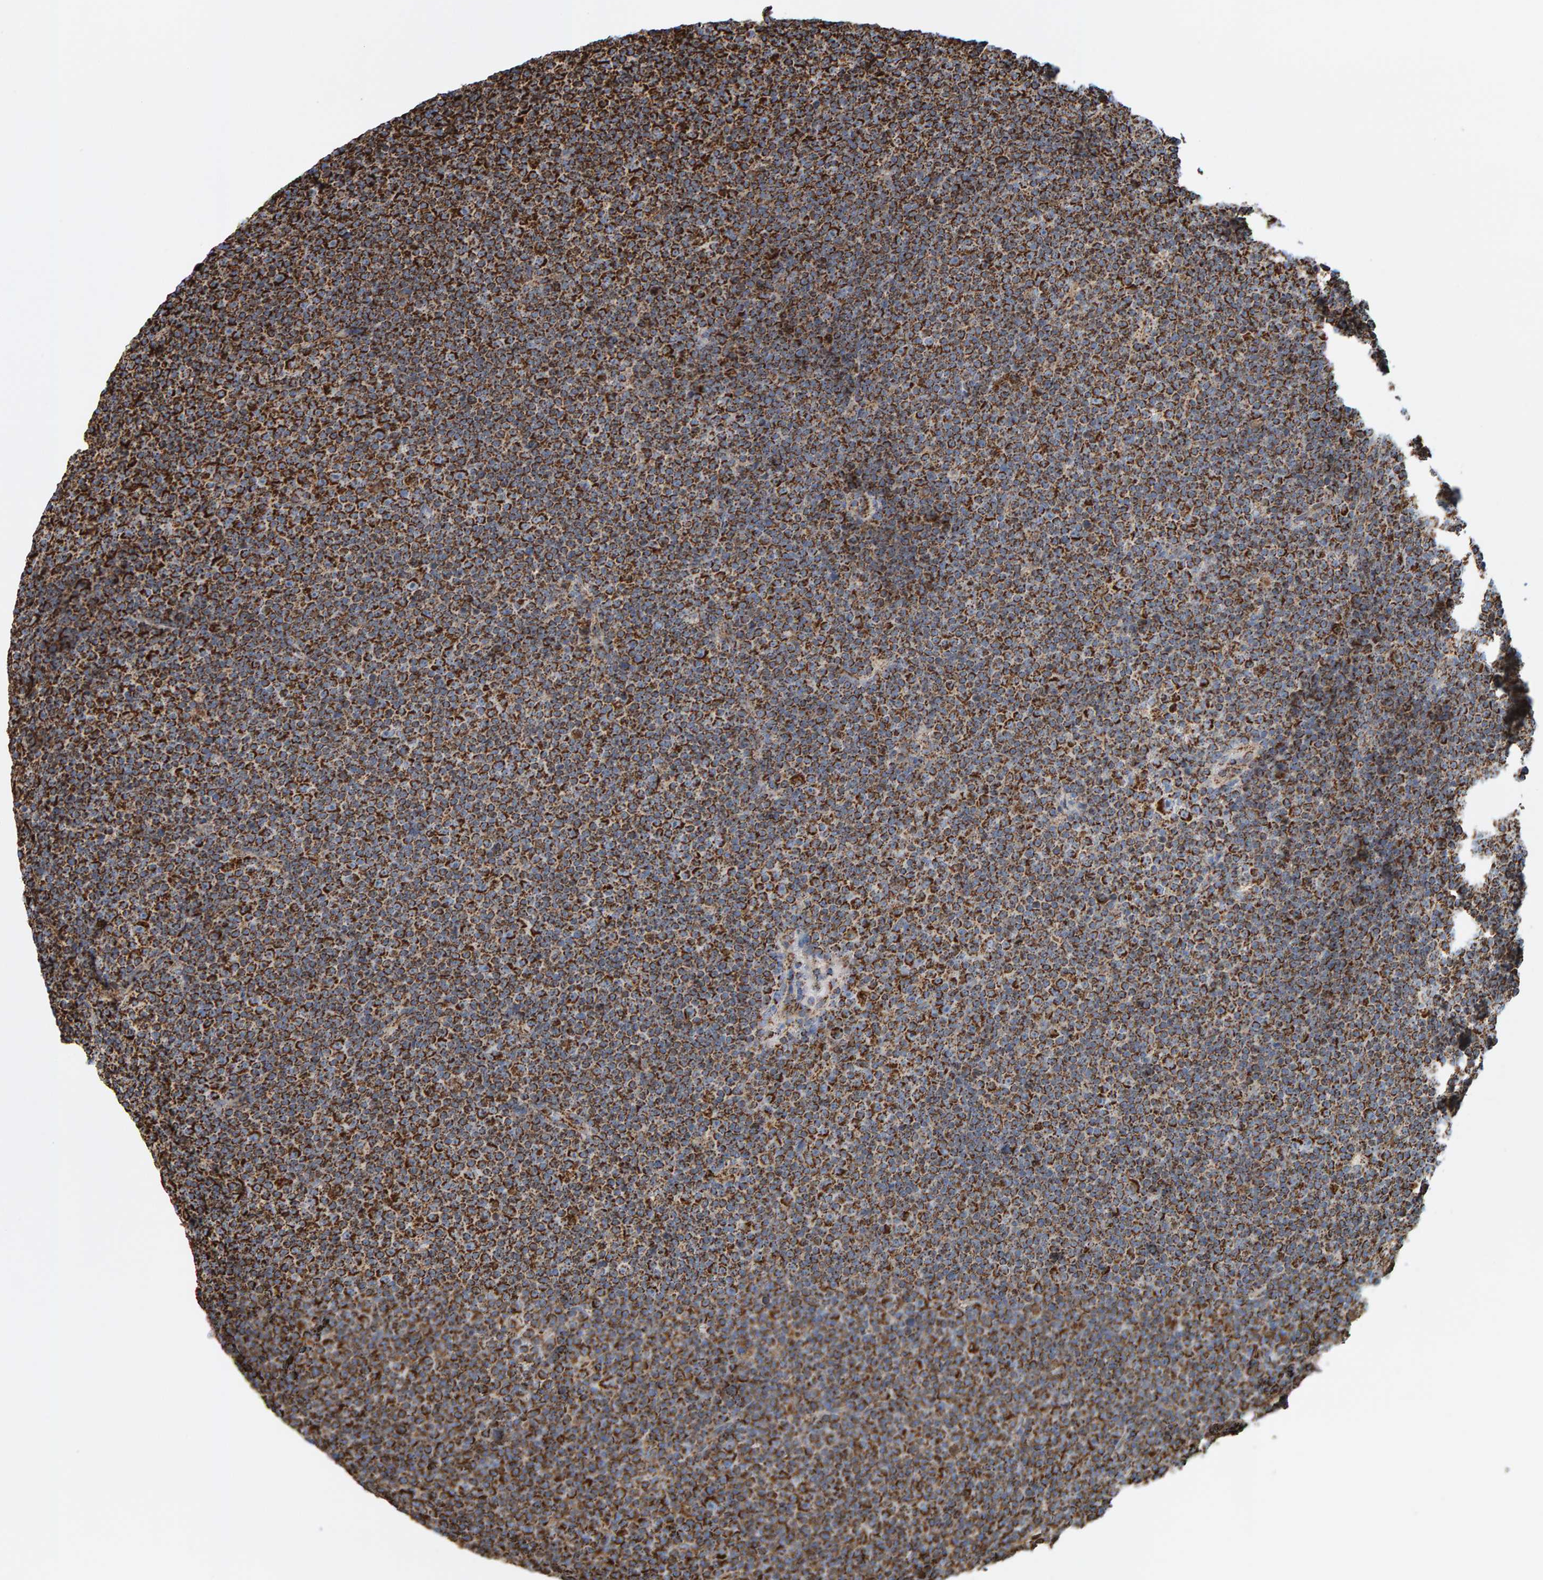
{"staining": {"intensity": "moderate", "quantity": ">75%", "location": "cytoplasmic/membranous"}, "tissue": "lymphoma", "cell_type": "Tumor cells", "image_type": "cancer", "snomed": [{"axis": "morphology", "description": "Malignant lymphoma, non-Hodgkin's type, Low grade"}, {"axis": "topography", "description": "Lymph node"}], "caption": "A brown stain shows moderate cytoplasmic/membranous expression of a protein in human lymphoma tumor cells.", "gene": "MRPL45", "patient": {"sex": "female", "age": 67}}